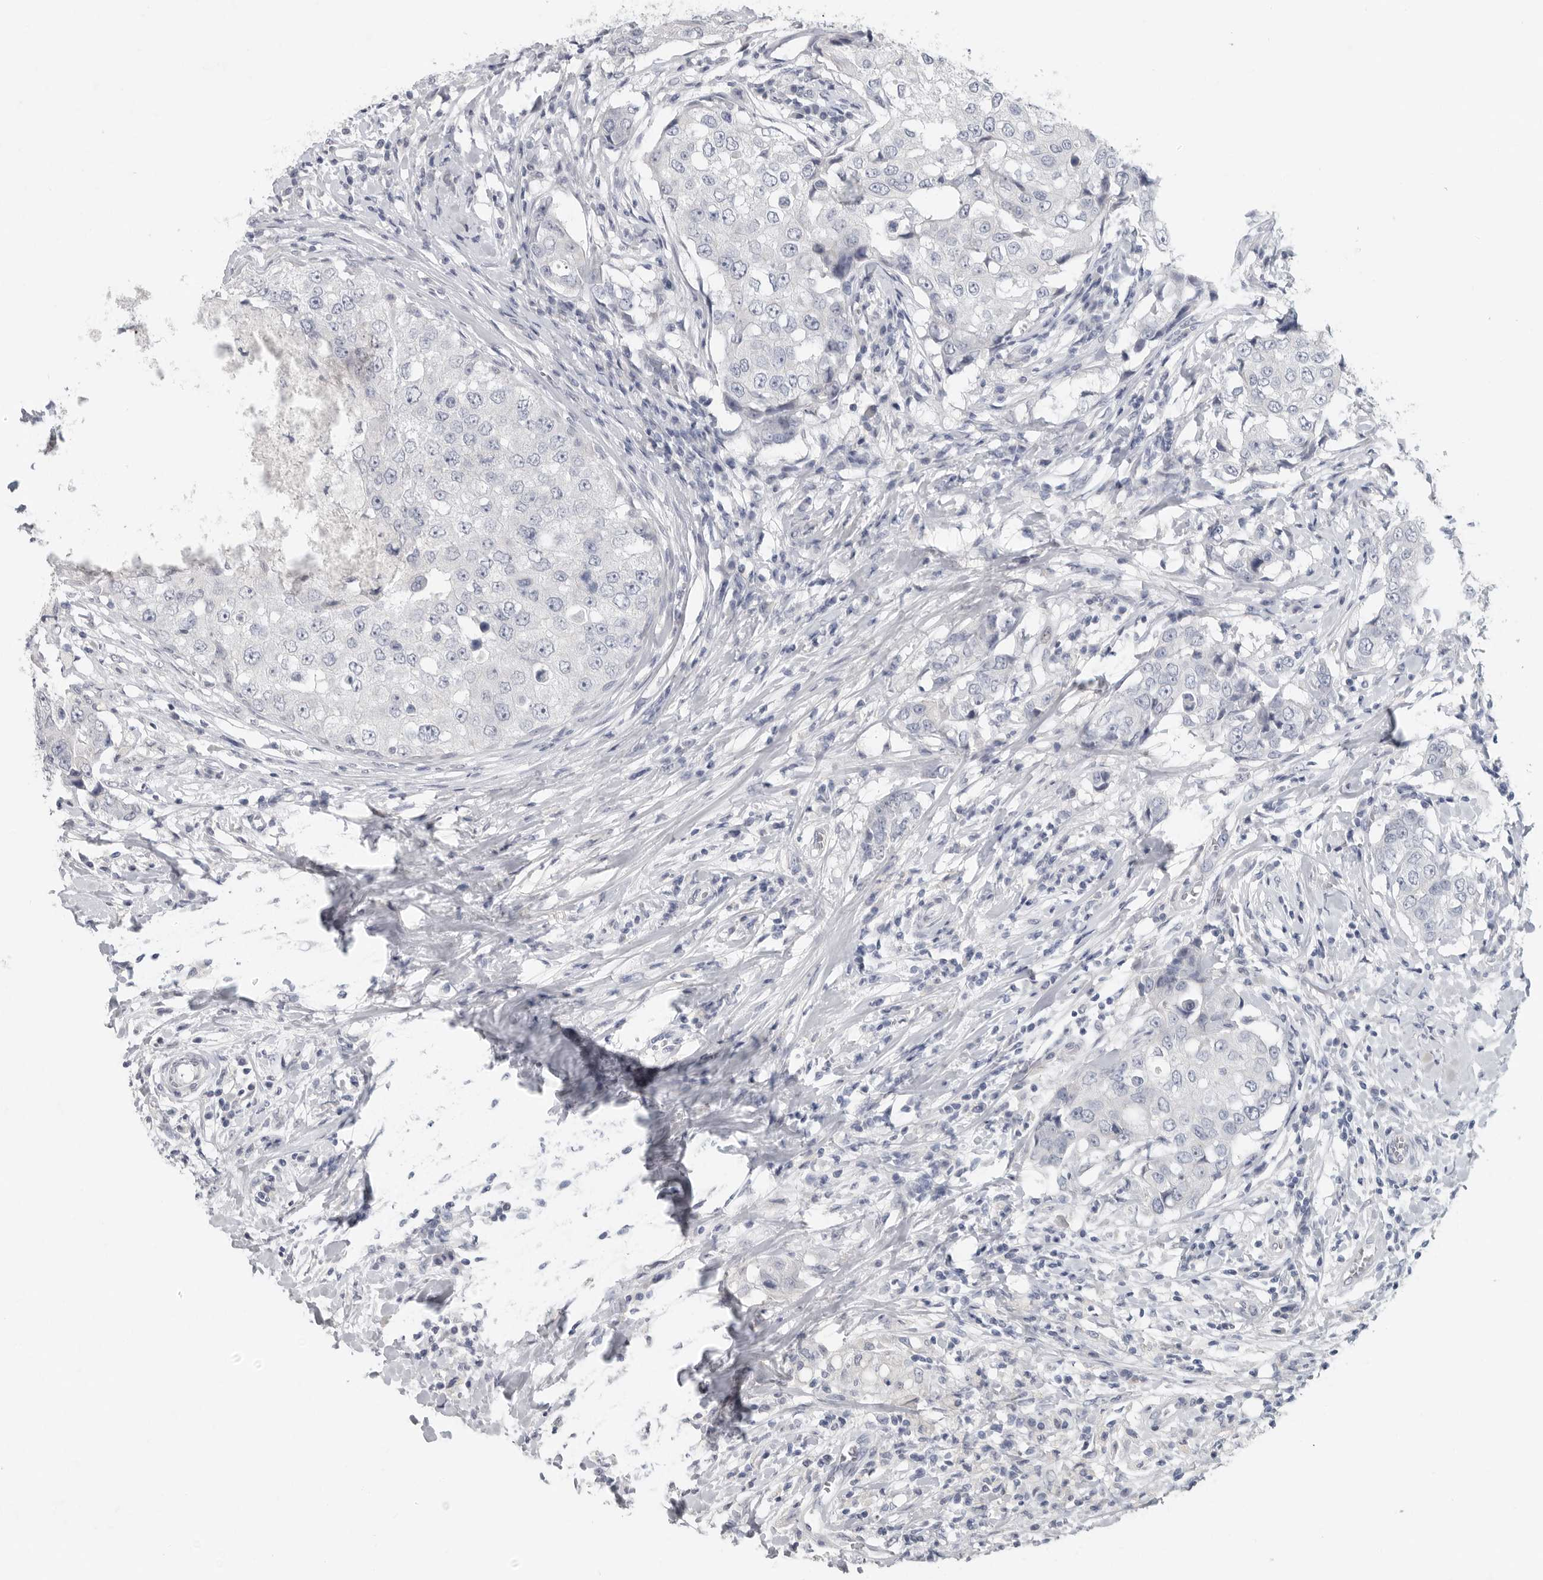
{"staining": {"intensity": "negative", "quantity": "none", "location": "none"}, "tissue": "breast cancer", "cell_type": "Tumor cells", "image_type": "cancer", "snomed": [{"axis": "morphology", "description": "Duct carcinoma"}, {"axis": "topography", "description": "Breast"}], "caption": "Immunohistochemical staining of human breast cancer (invasive ductal carcinoma) demonstrates no significant expression in tumor cells.", "gene": "REG4", "patient": {"sex": "female", "age": 27}}